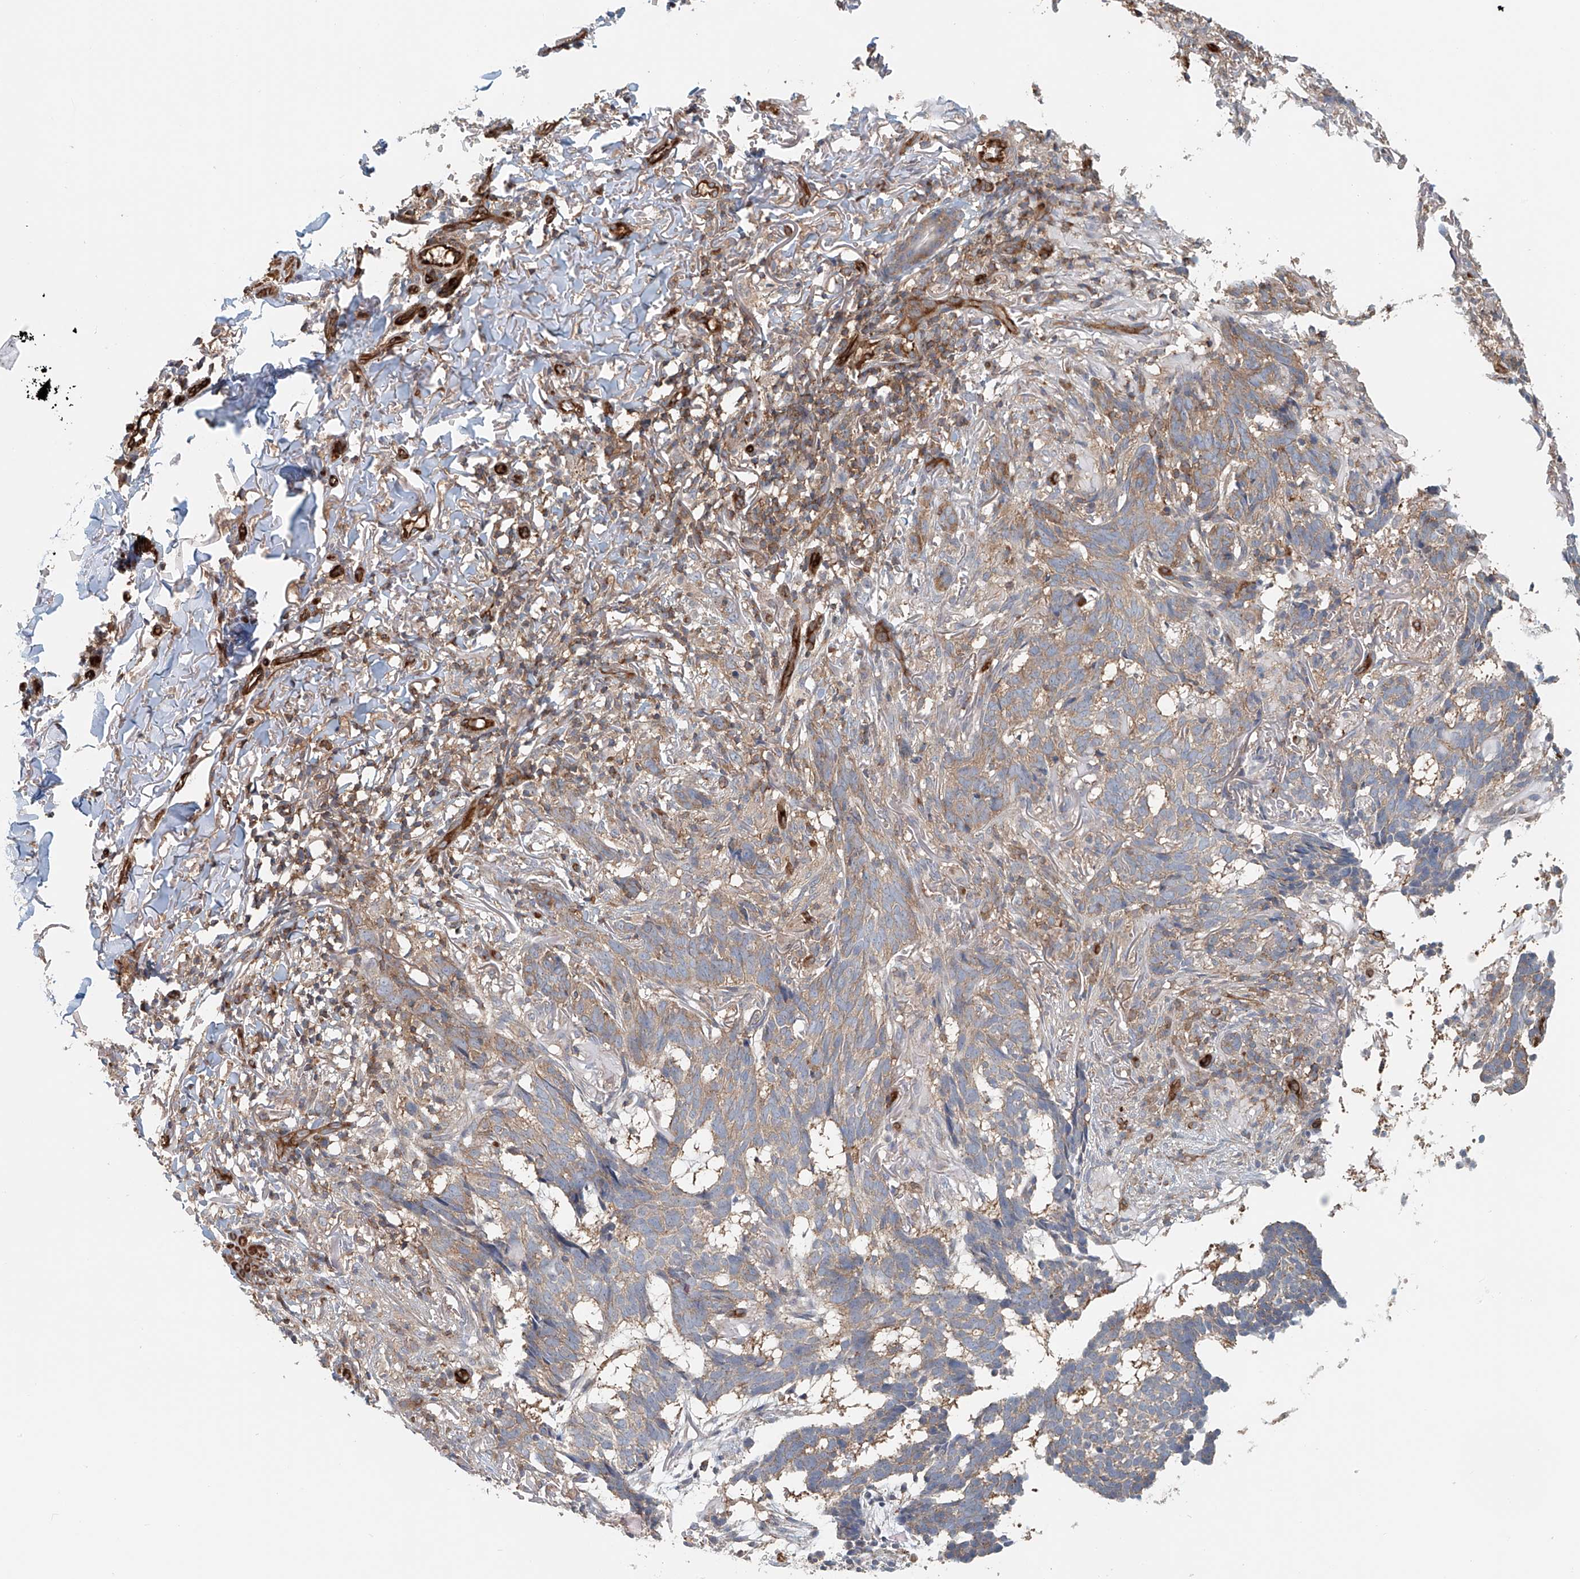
{"staining": {"intensity": "weak", "quantity": "25%-75%", "location": "cytoplasmic/membranous"}, "tissue": "skin cancer", "cell_type": "Tumor cells", "image_type": "cancer", "snomed": [{"axis": "morphology", "description": "Basal cell carcinoma"}, {"axis": "topography", "description": "Skin"}], "caption": "IHC image of basal cell carcinoma (skin) stained for a protein (brown), which reveals low levels of weak cytoplasmic/membranous positivity in approximately 25%-75% of tumor cells.", "gene": "FRYL", "patient": {"sex": "male", "age": 85}}